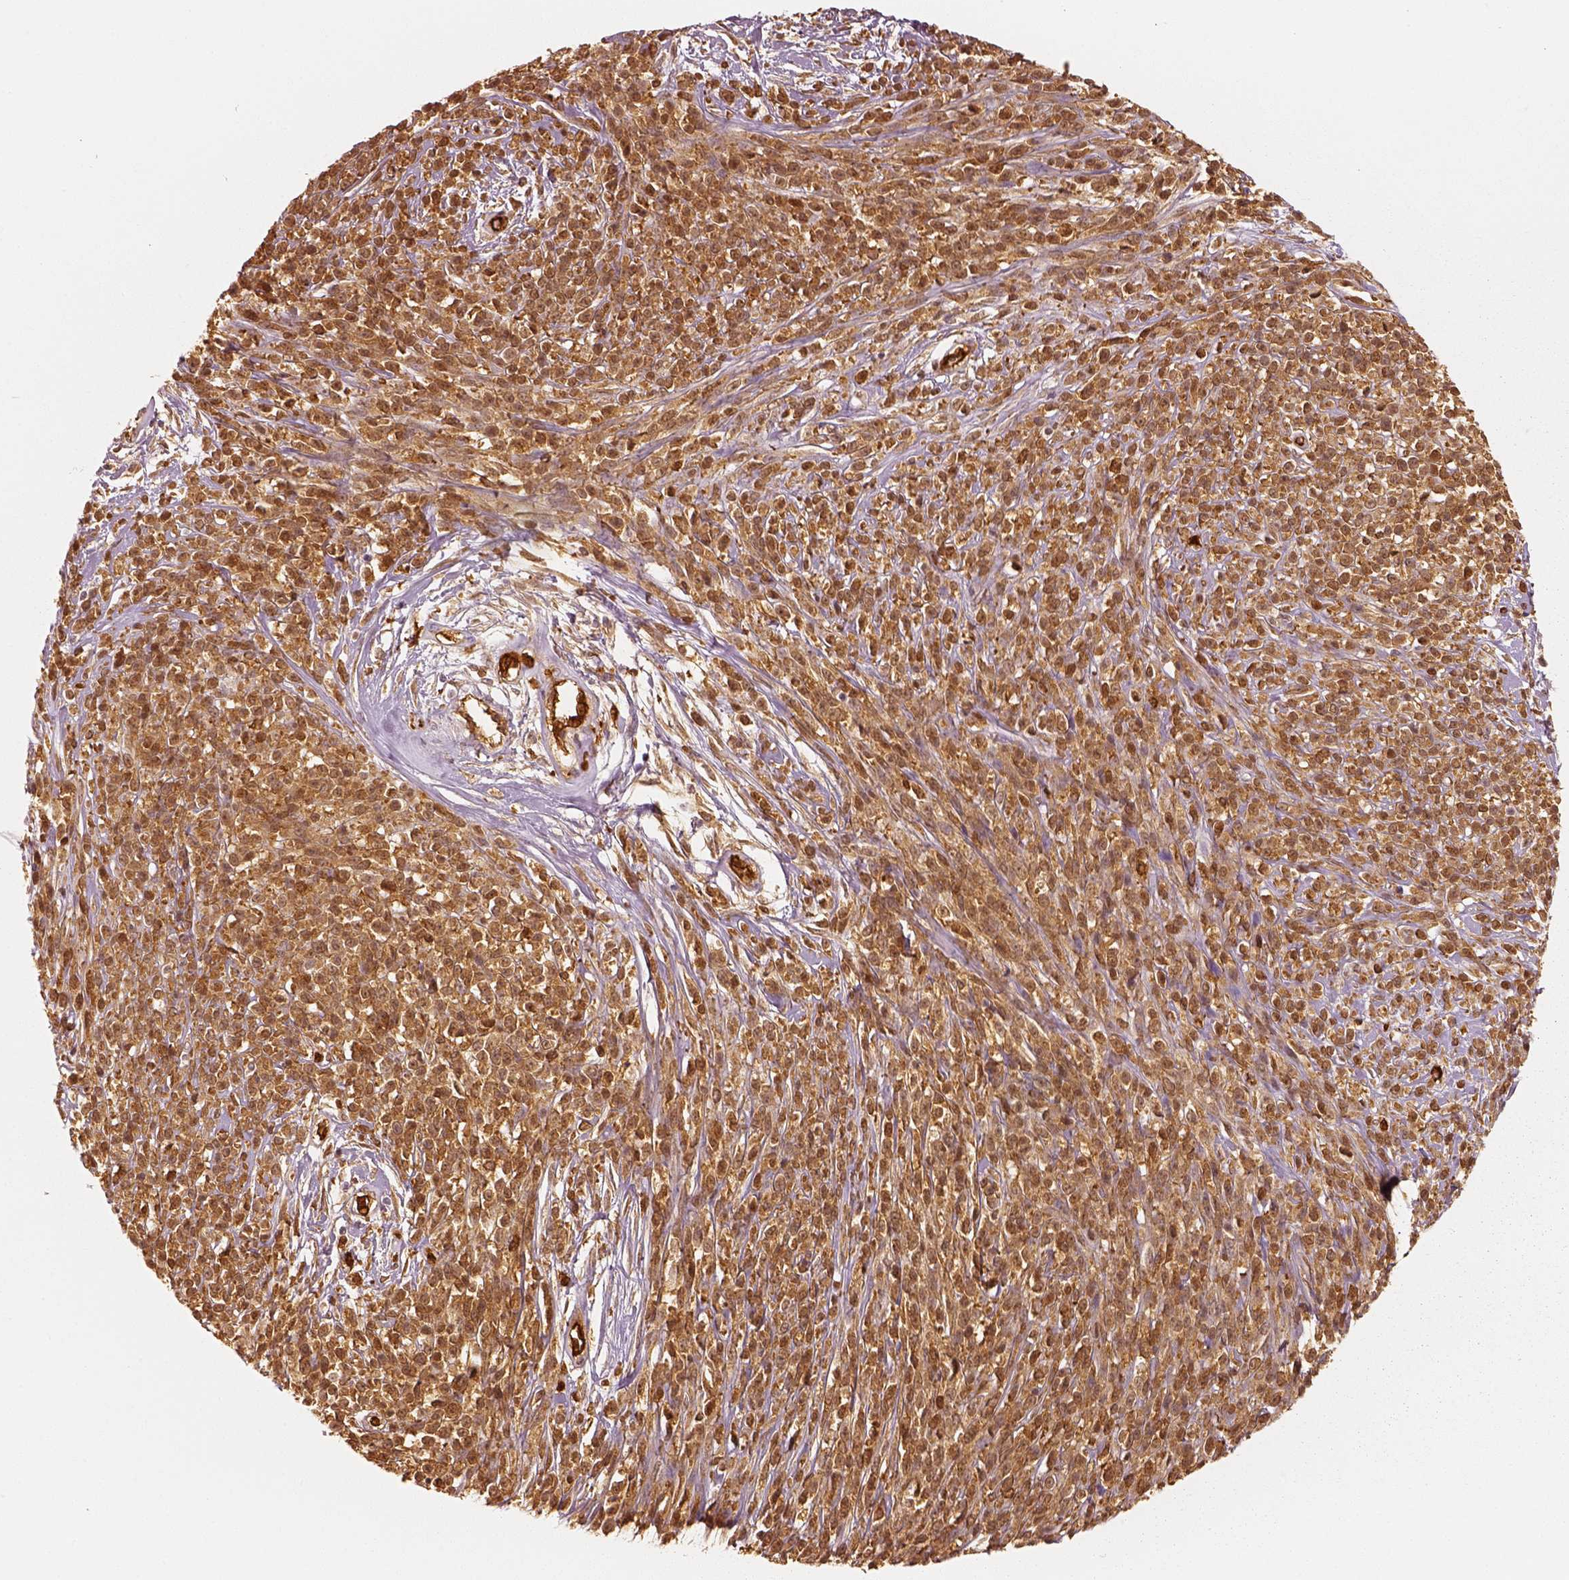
{"staining": {"intensity": "moderate", "quantity": ">75%", "location": "cytoplasmic/membranous"}, "tissue": "melanoma", "cell_type": "Tumor cells", "image_type": "cancer", "snomed": [{"axis": "morphology", "description": "Malignant melanoma, NOS"}, {"axis": "topography", "description": "Skin"}, {"axis": "topography", "description": "Skin of trunk"}], "caption": "Human melanoma stained for a protein (brown) shows moderate cytoplasmic/membranous positive staining in about >75% of tumor cells.", "gene": "FSCN1", "patient": {"sex": "male", "age": 74}}